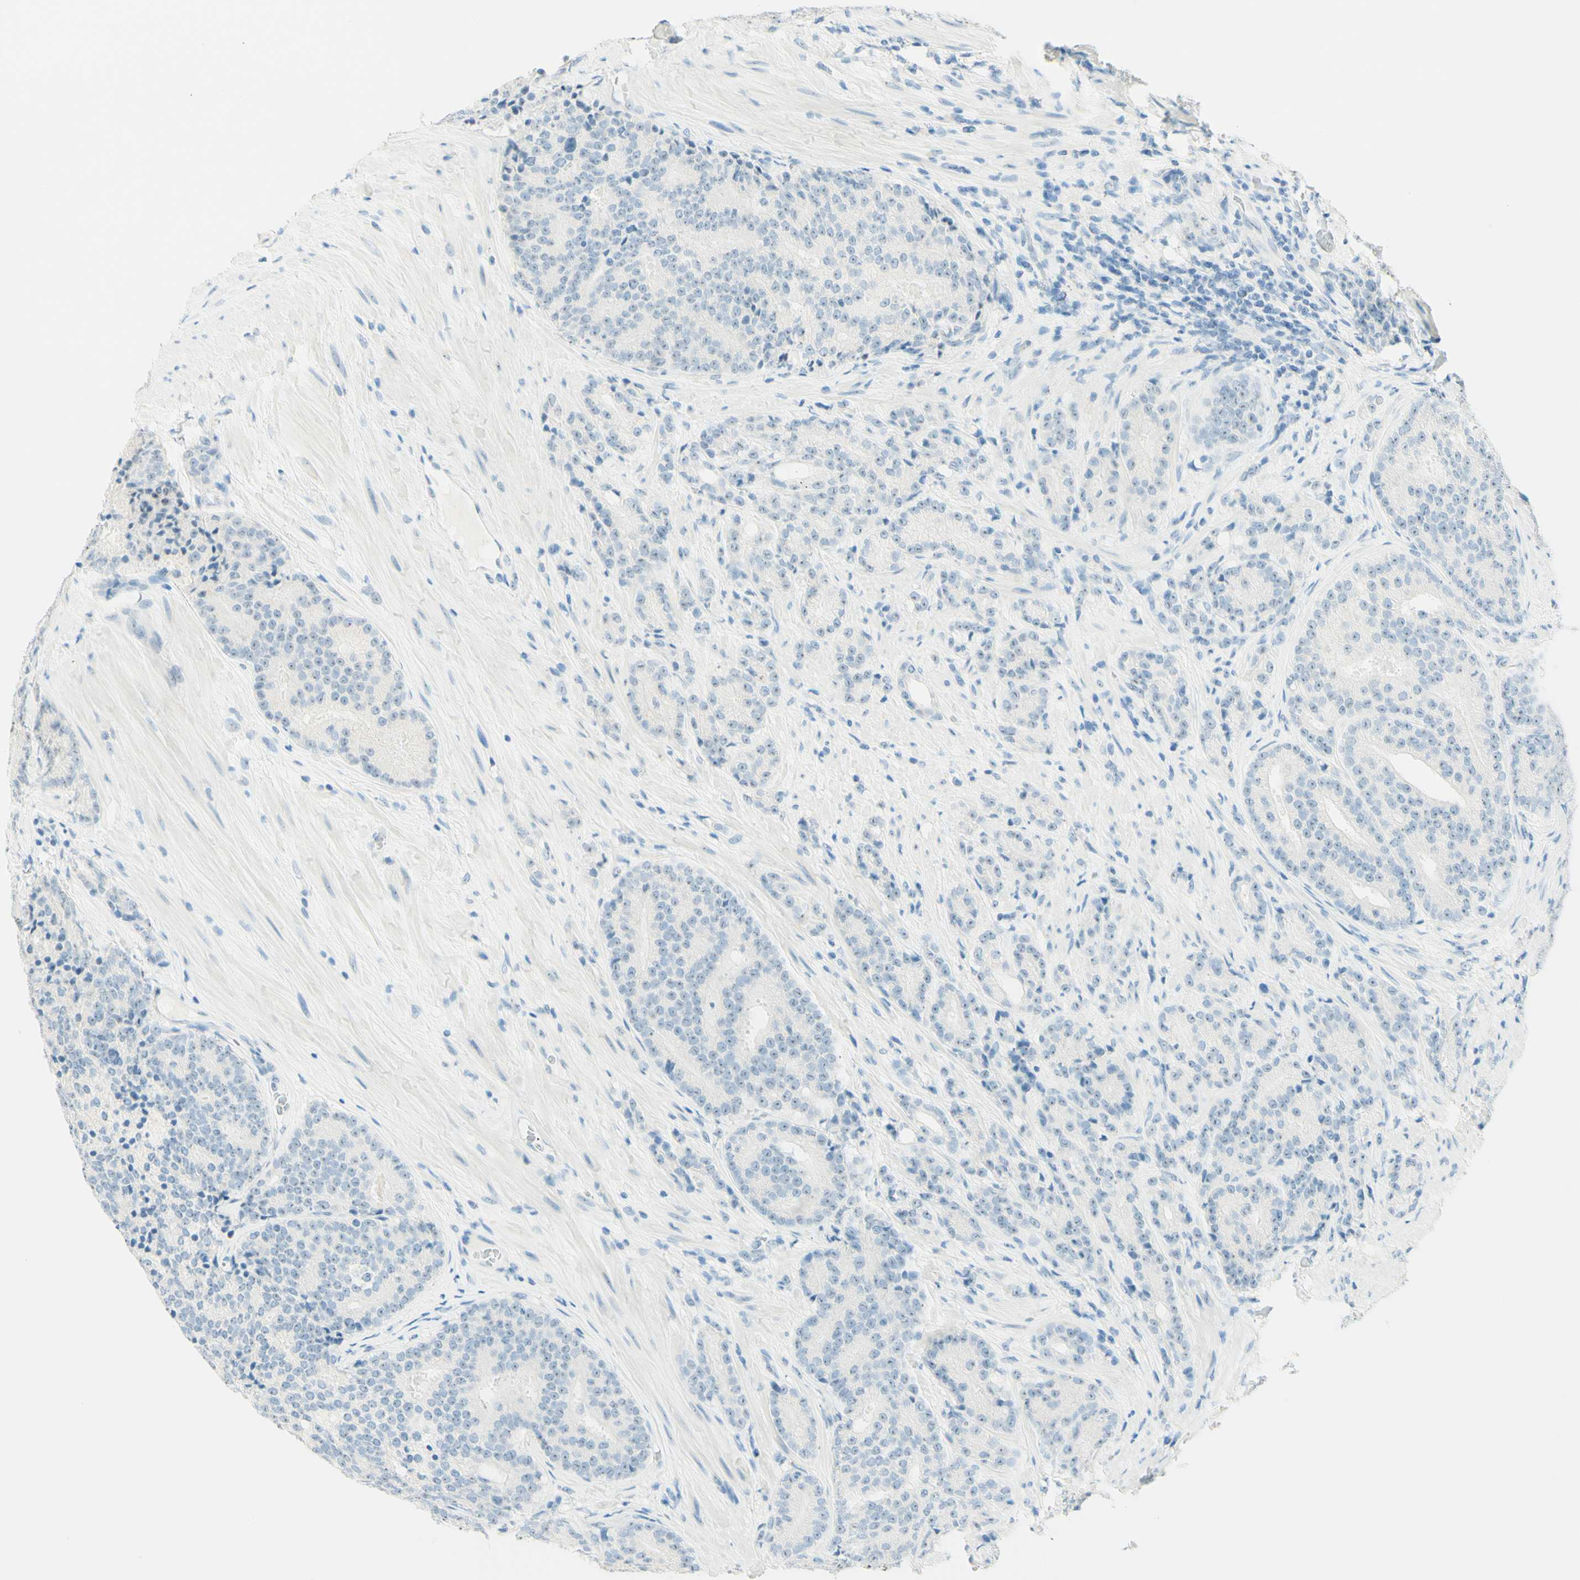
{"staining": {"intensity": "negative", "quantity": "none", "location": "none"}, "tissue": "prostate cancer", "cell_type": "Tumor cells", "image_type": "cancer", "snomed": [{"axis": "morphology", "description": "Adenocarcinoma, High grade"}, {"axis": "topography", "description": "Prostate"}], "caption": "Histopathology image shows no protein positivity in tumor cells of high-grade adenocarcinoma (prostate) tissue. The staining was performed using DAB (3,3'-diaminobenzidine) to visualize the protein expression in brown, while the nuclei were stained in blue with hematoxylin (Magnification: 20x).", "gene": "FMR1NB", "patient": {"sex": "male", "age": 61}}